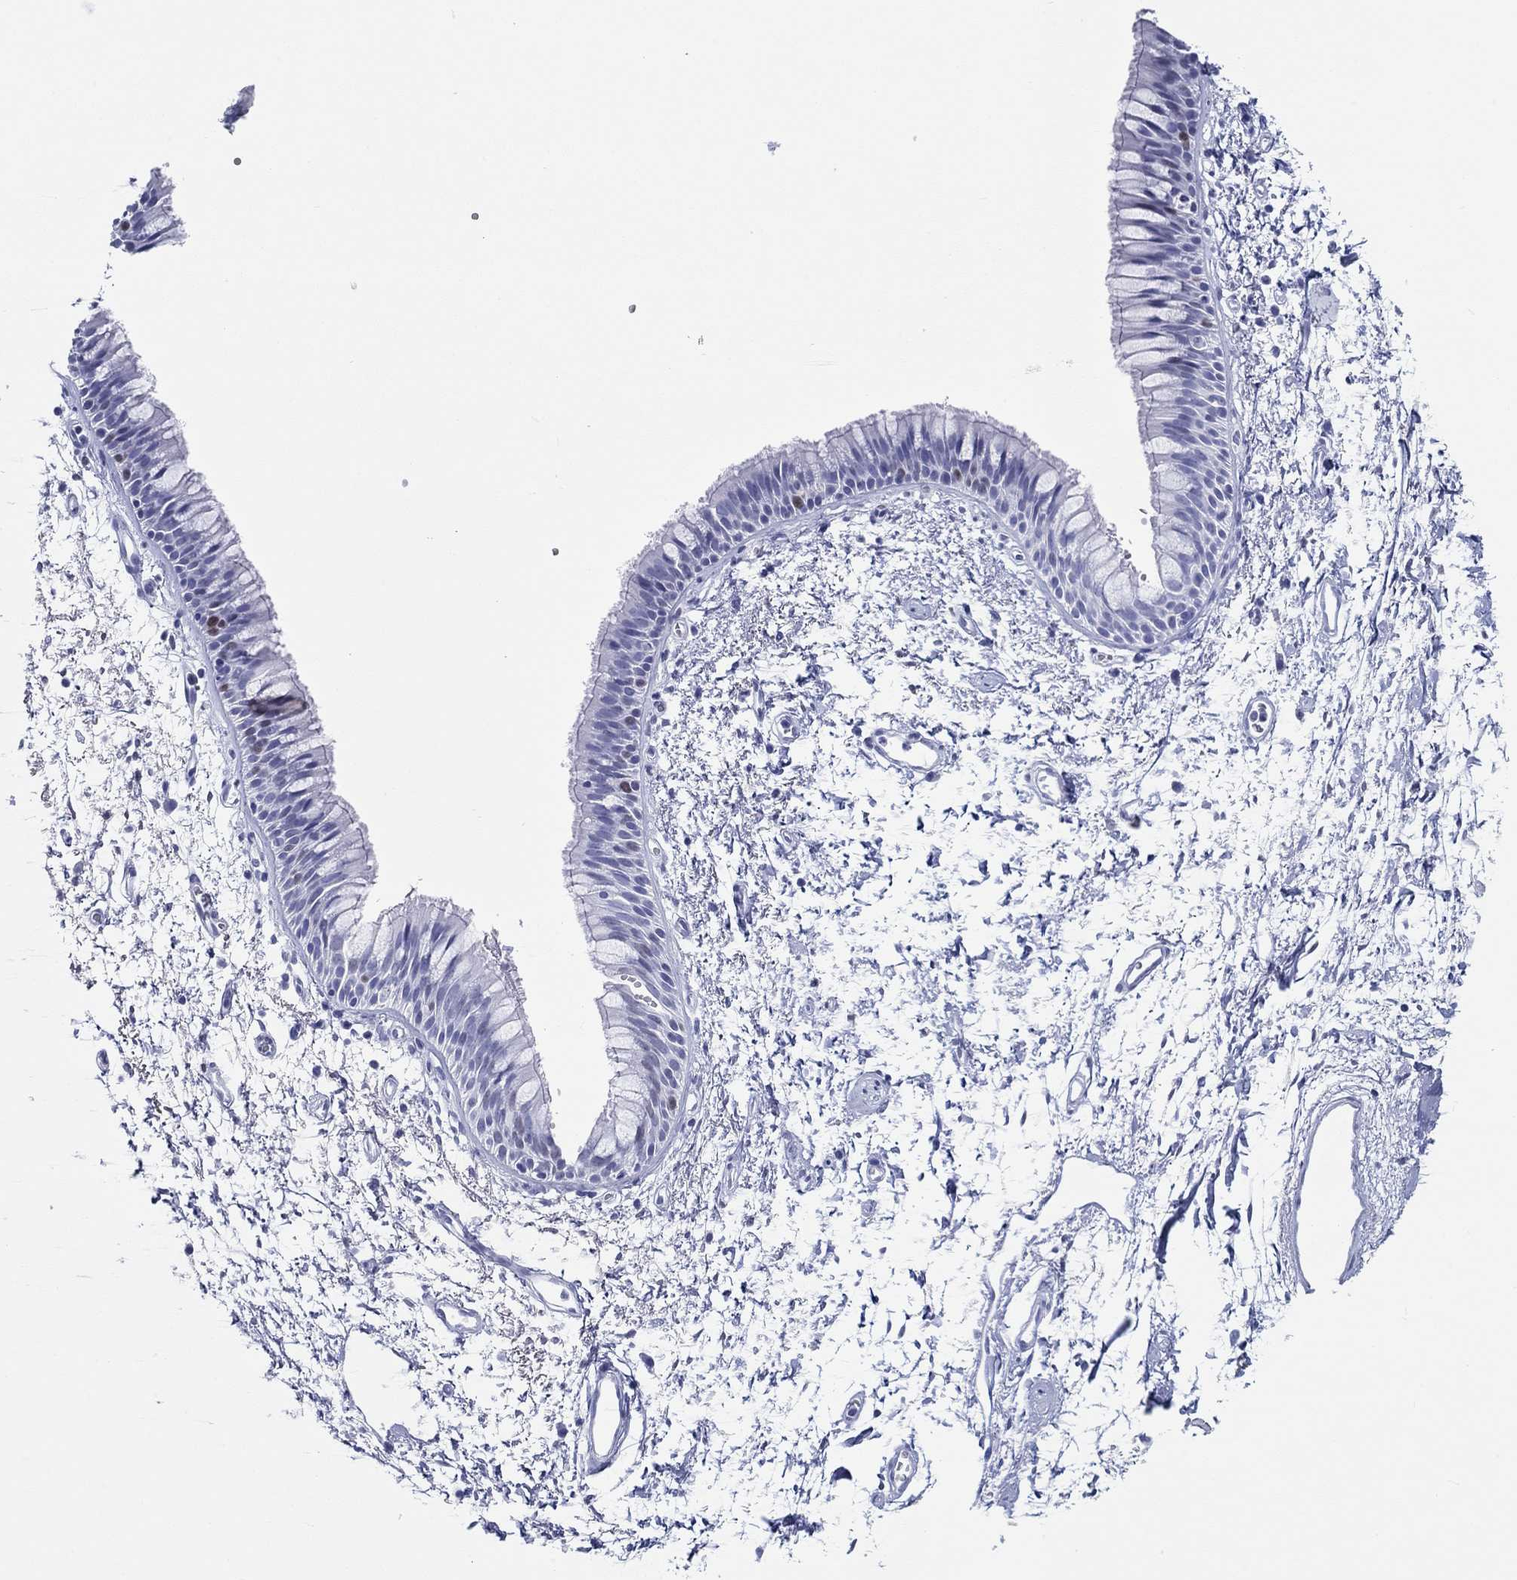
{"staining": {"intensity": "weak", "quantity": "<25%", "location": "nuclear"}, "tissue": "bronchus", "cell_type": "Respiratory epithelial cells", "image_type": "normal", "snomed": [{"axis": "morphology", "description": "Normal tissue, NOS"}, {"axis": "topography", "description": "Cartilage tissue"}, {"axis": "topography", "description": "Bronchus"}], "caption": "Photomicrograph shows no significant protein expression in respiratory epithelial cells of benign bronchus. Brightfield microscopy of IHC stained with DAB (3,3'-diaminobenzidine) (brown) and hematoxylin (blue), captured at high magnification.", "gene": "H1", "patient": {"sex": "male", "age": 66}}